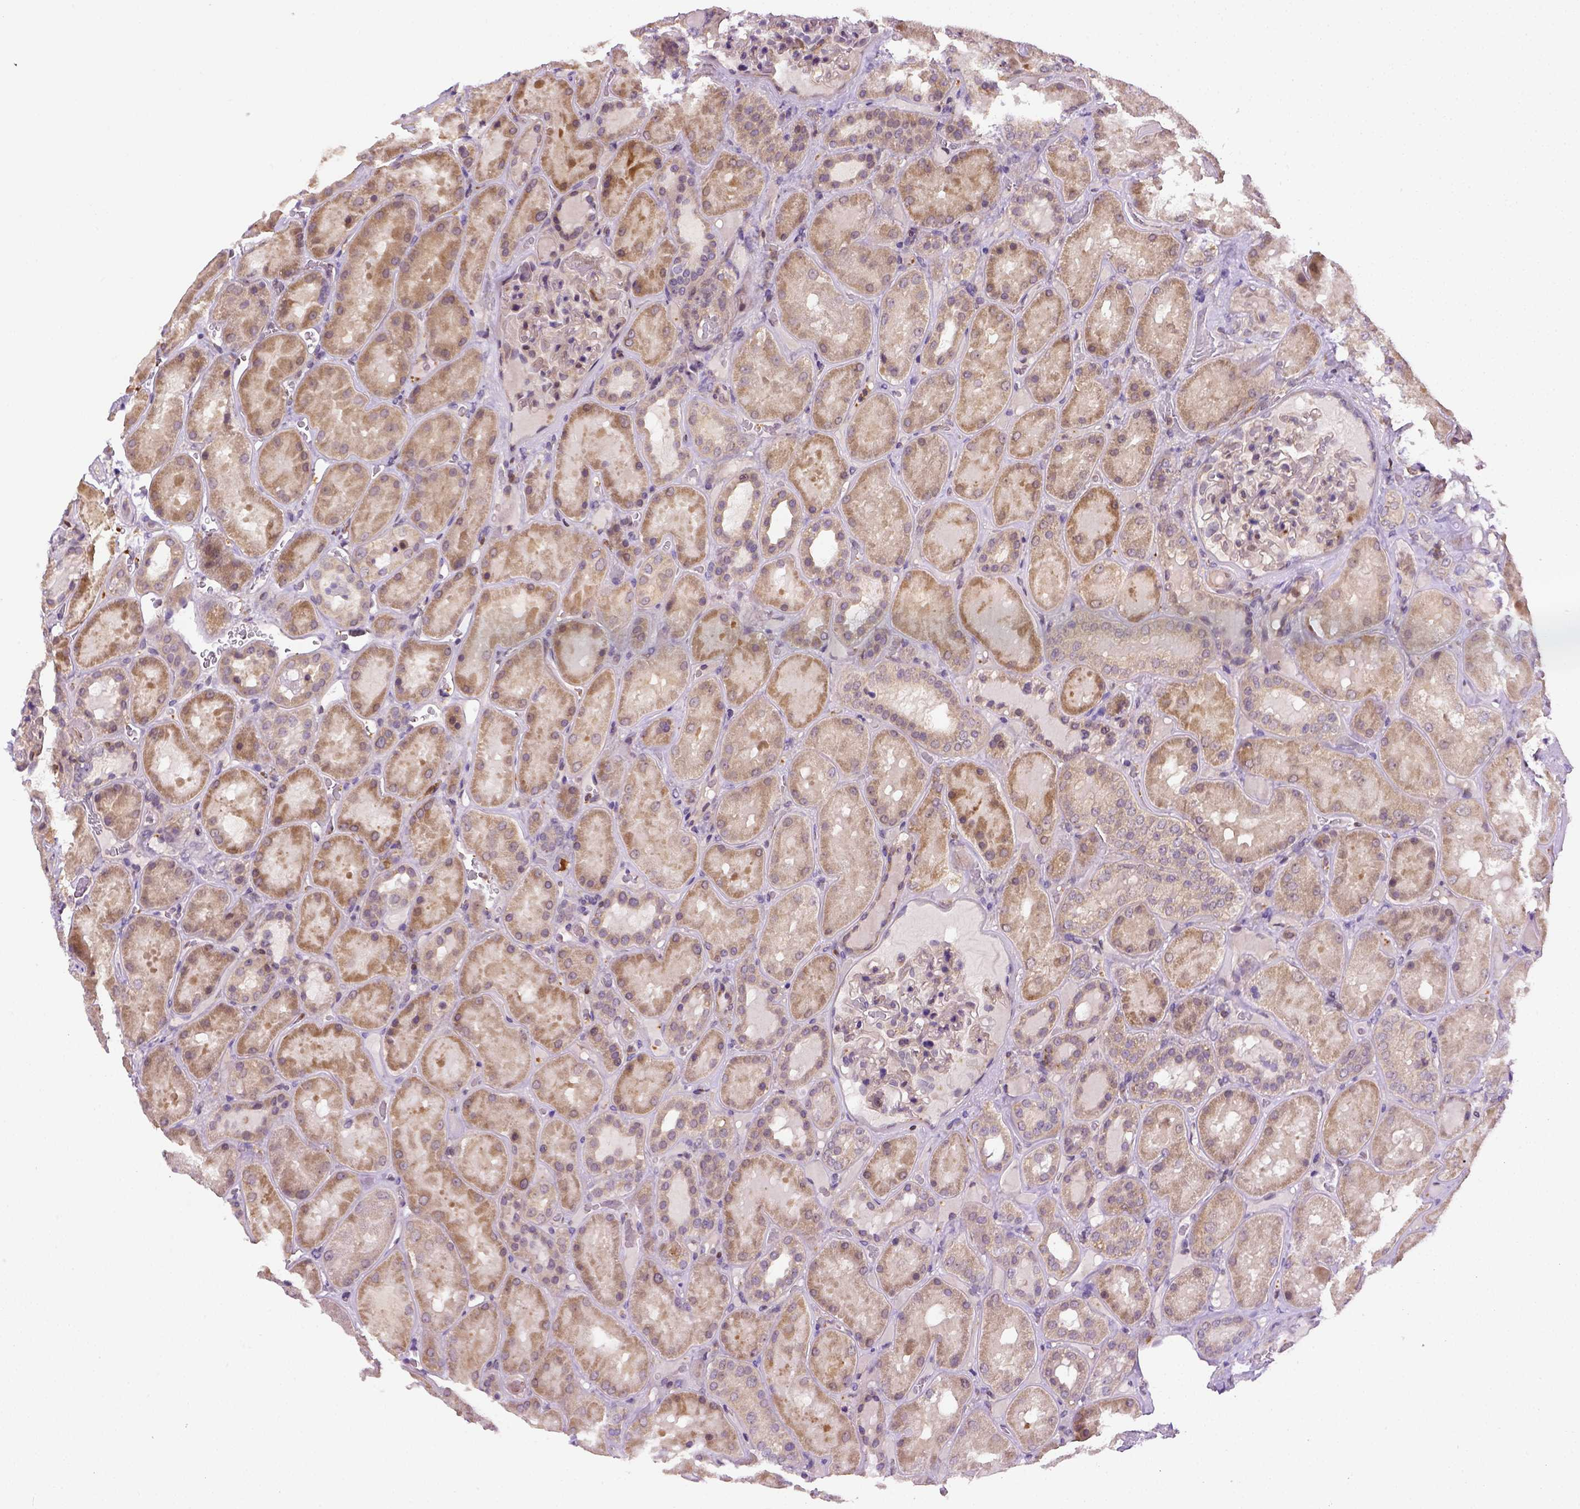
{"staining": {"intensity": "negative", "quantity": "none", "location": "none"}, "tissue": "kidney", "cell_type": "Cells in glomeruli", "image_type": "normal", "snomed": [{"axis": "morphology", "description": "Normal tissue, NOS"}, {"axis": "topography", "description": "Kidney"}], "caption": "High power microscopy image of an immunohistochemistry micrograph of normal kidney, revealing no significant staining in cells in glomeruli. (DAB IHC visualized using brightfield microscopy, high magnification).", "gene": "MATK", "patient": {"sex": "male", "age": 73}}